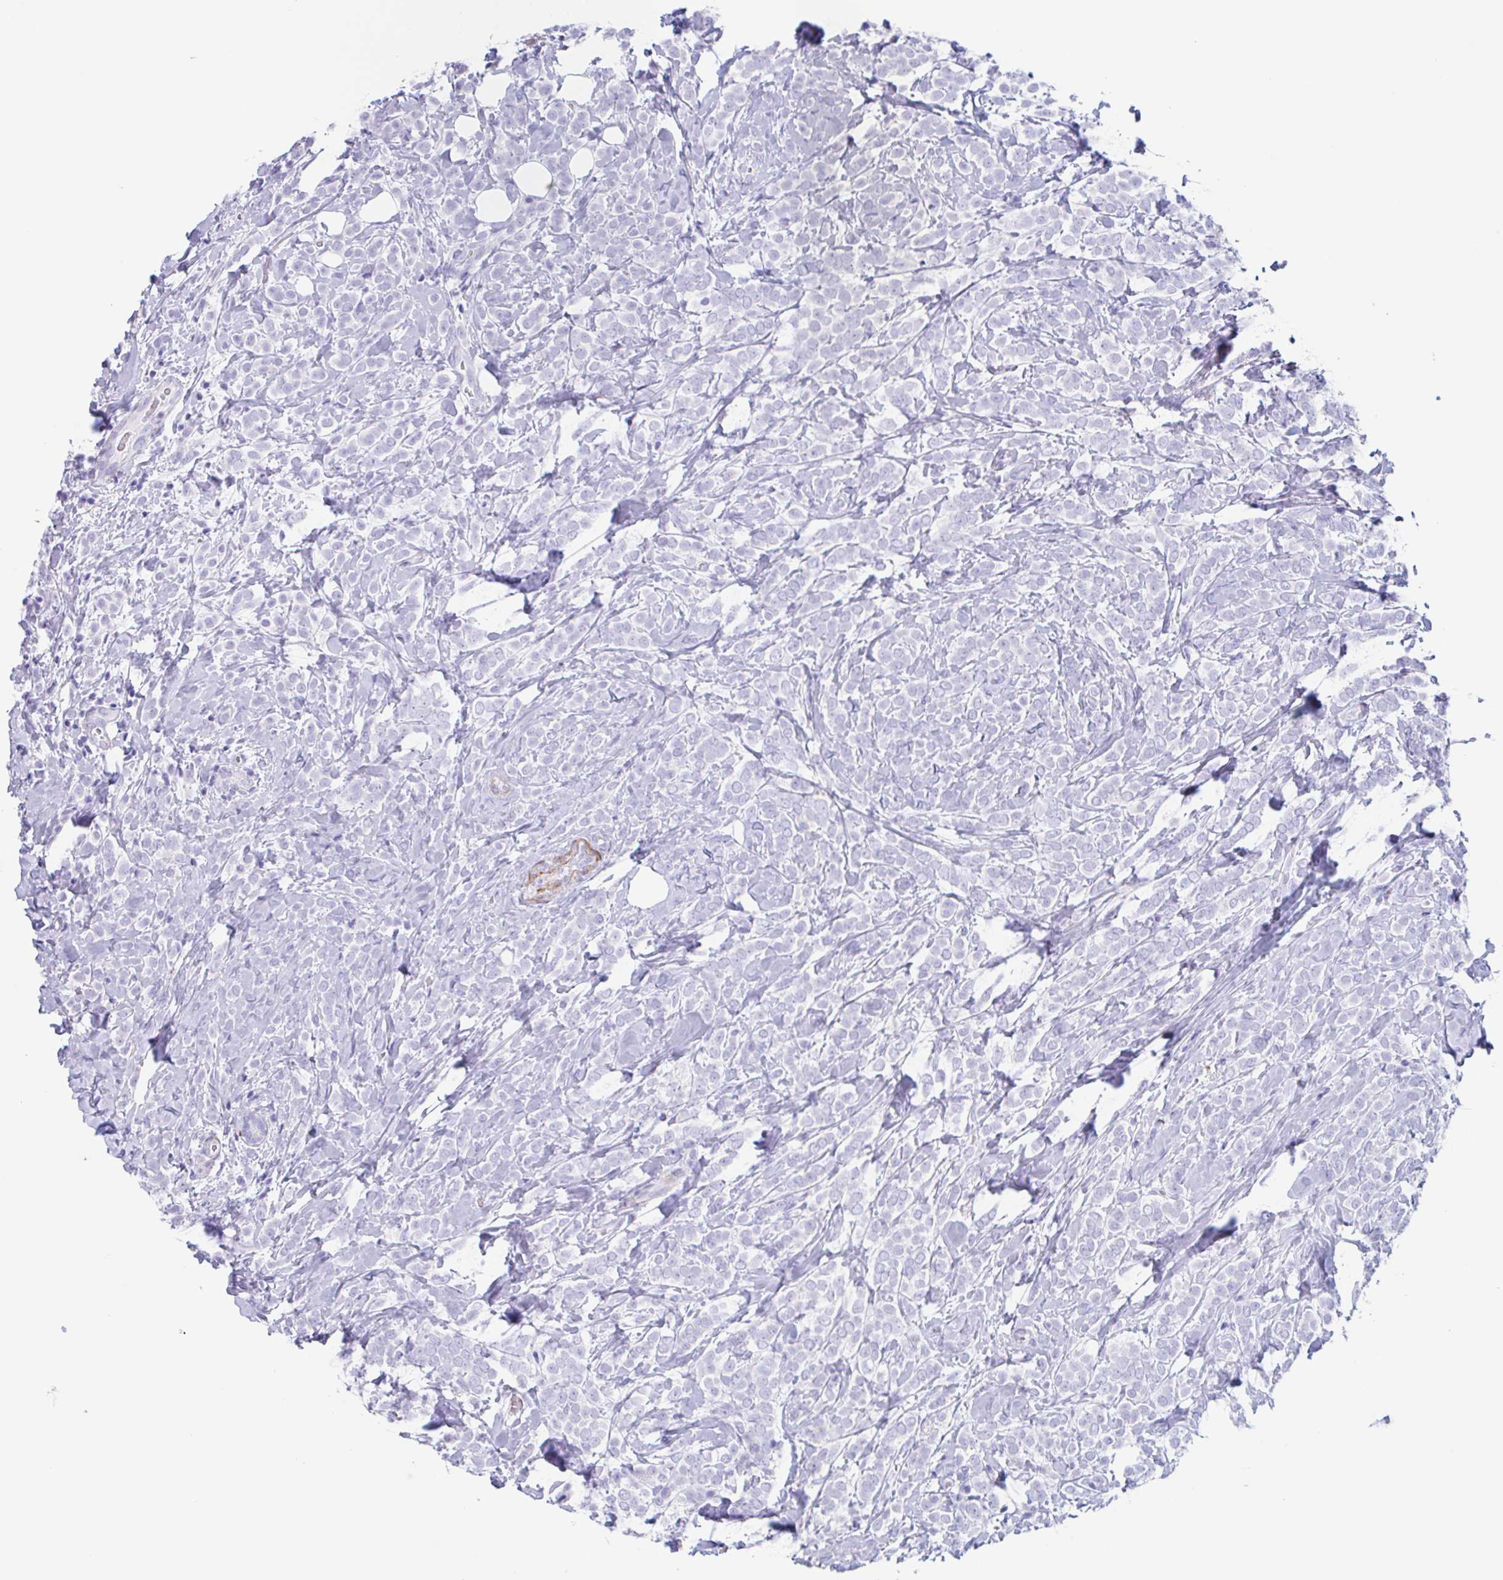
{"staining": {"intensity": "negative", "quantity": "none", "location": "none"}, "tissue": "breast cancer", "cell_type": "Tumor cells", "image_type": "cancer", "snomed": [{"axis": "morphology", "description": "Lobular carcinoma"}, {"axis": "topography", "description": "Breast"}], "caption": "There is no significant expression in tumor cells of breast cancer (lobular carcinoma).", "gene": "TAS2R41", "patient": {"sex": "female", "age": 49}}